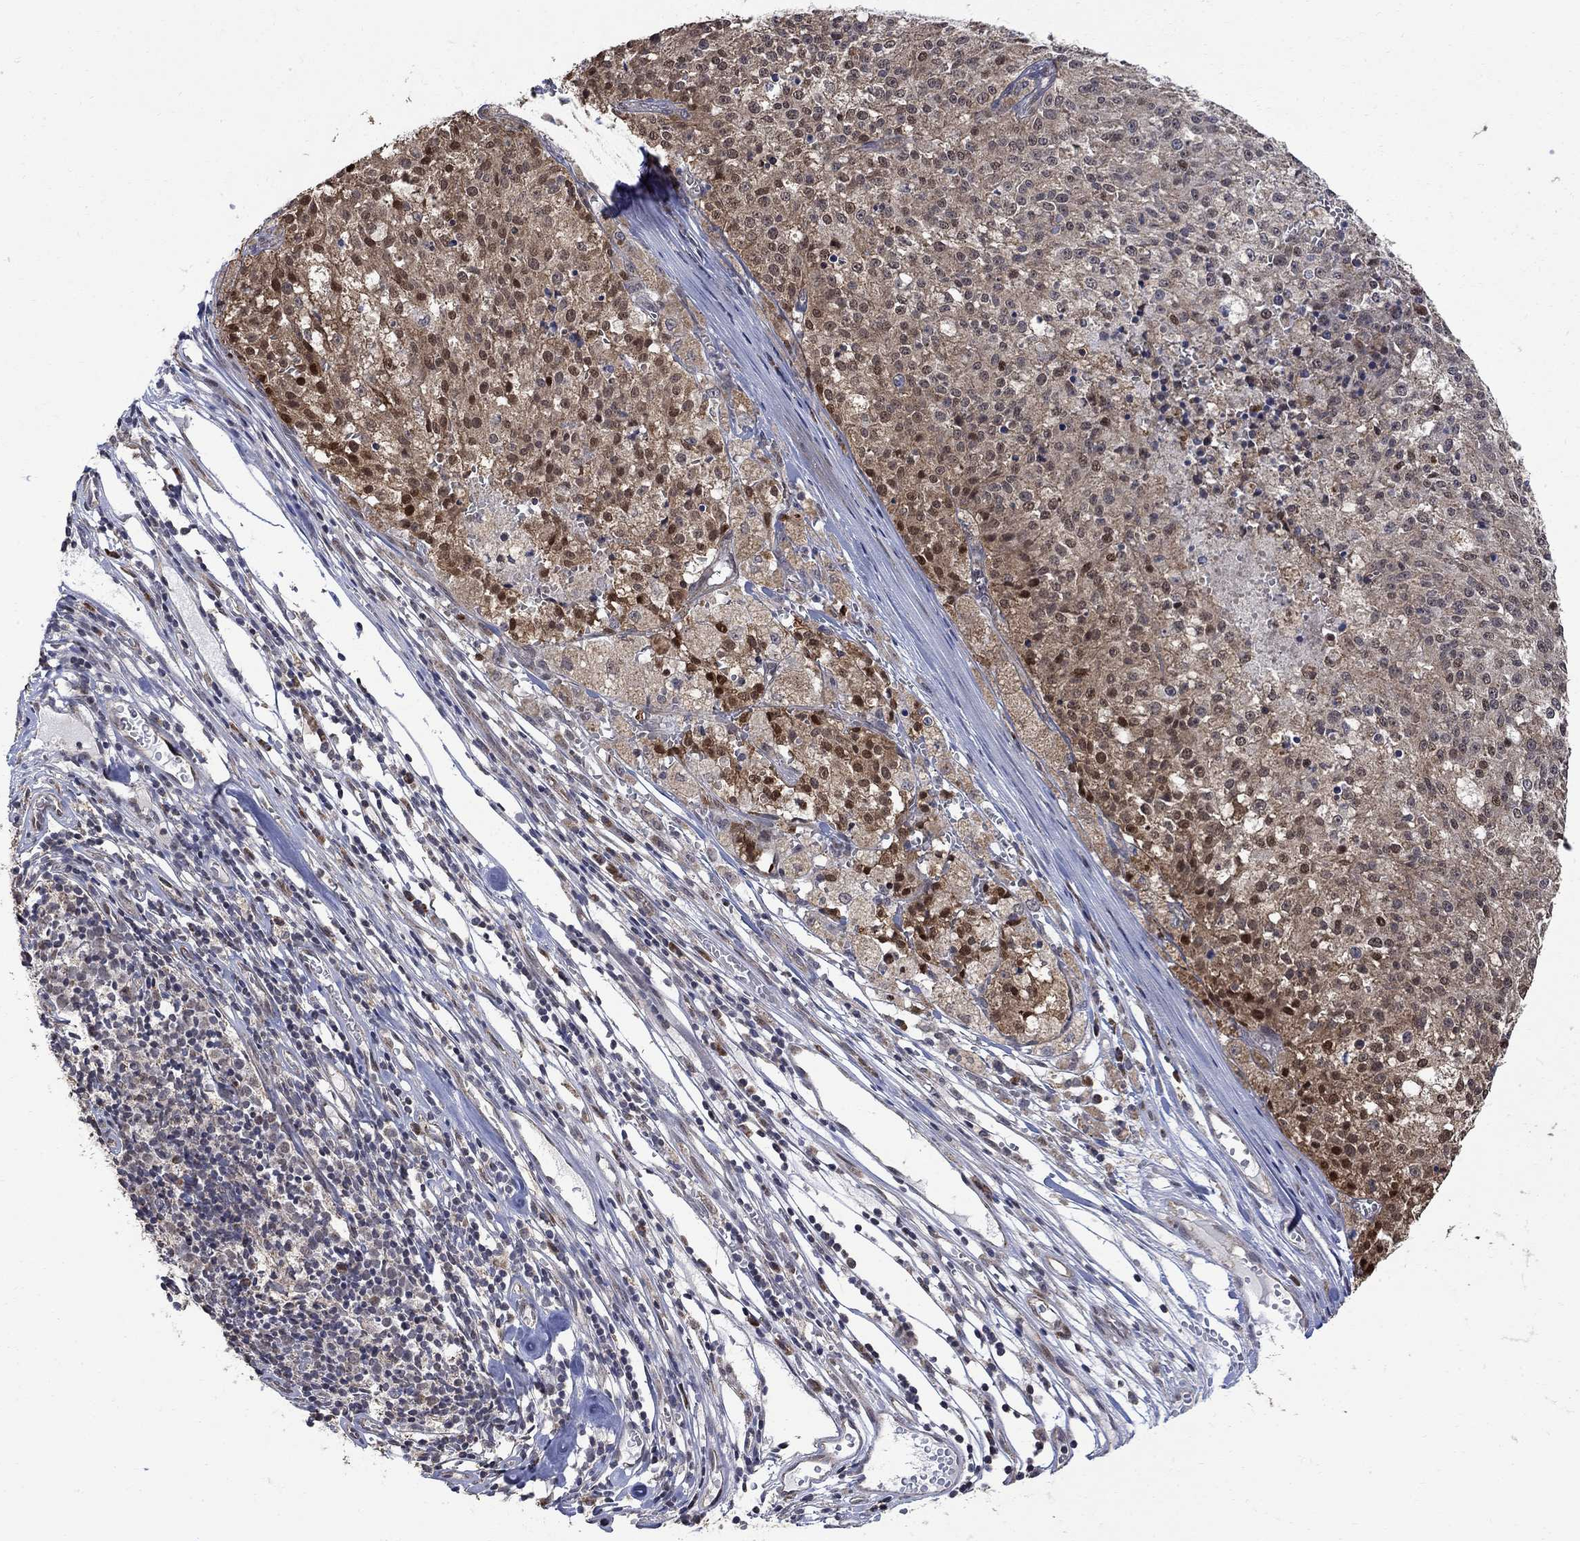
{"staining": {"intensity": "strong", "quantity": "<25%", "location": "cytoplasmic/membranous,nuclear"}, "tissue": "melanoma", "cell_type": "Tumor cells", "image_type": "cancer", "snomed": [{"axis": "morphology", "description": "Malignant melanoma, Metastatic site"}, {"axis": "topography", "description": "Lymph node"}], "caption": "Human melanoma stained with a protein marker shows strong staining in tumor cells.", "gene": "ANKRA2", "patient": {"sex": "female", "age": 64}}